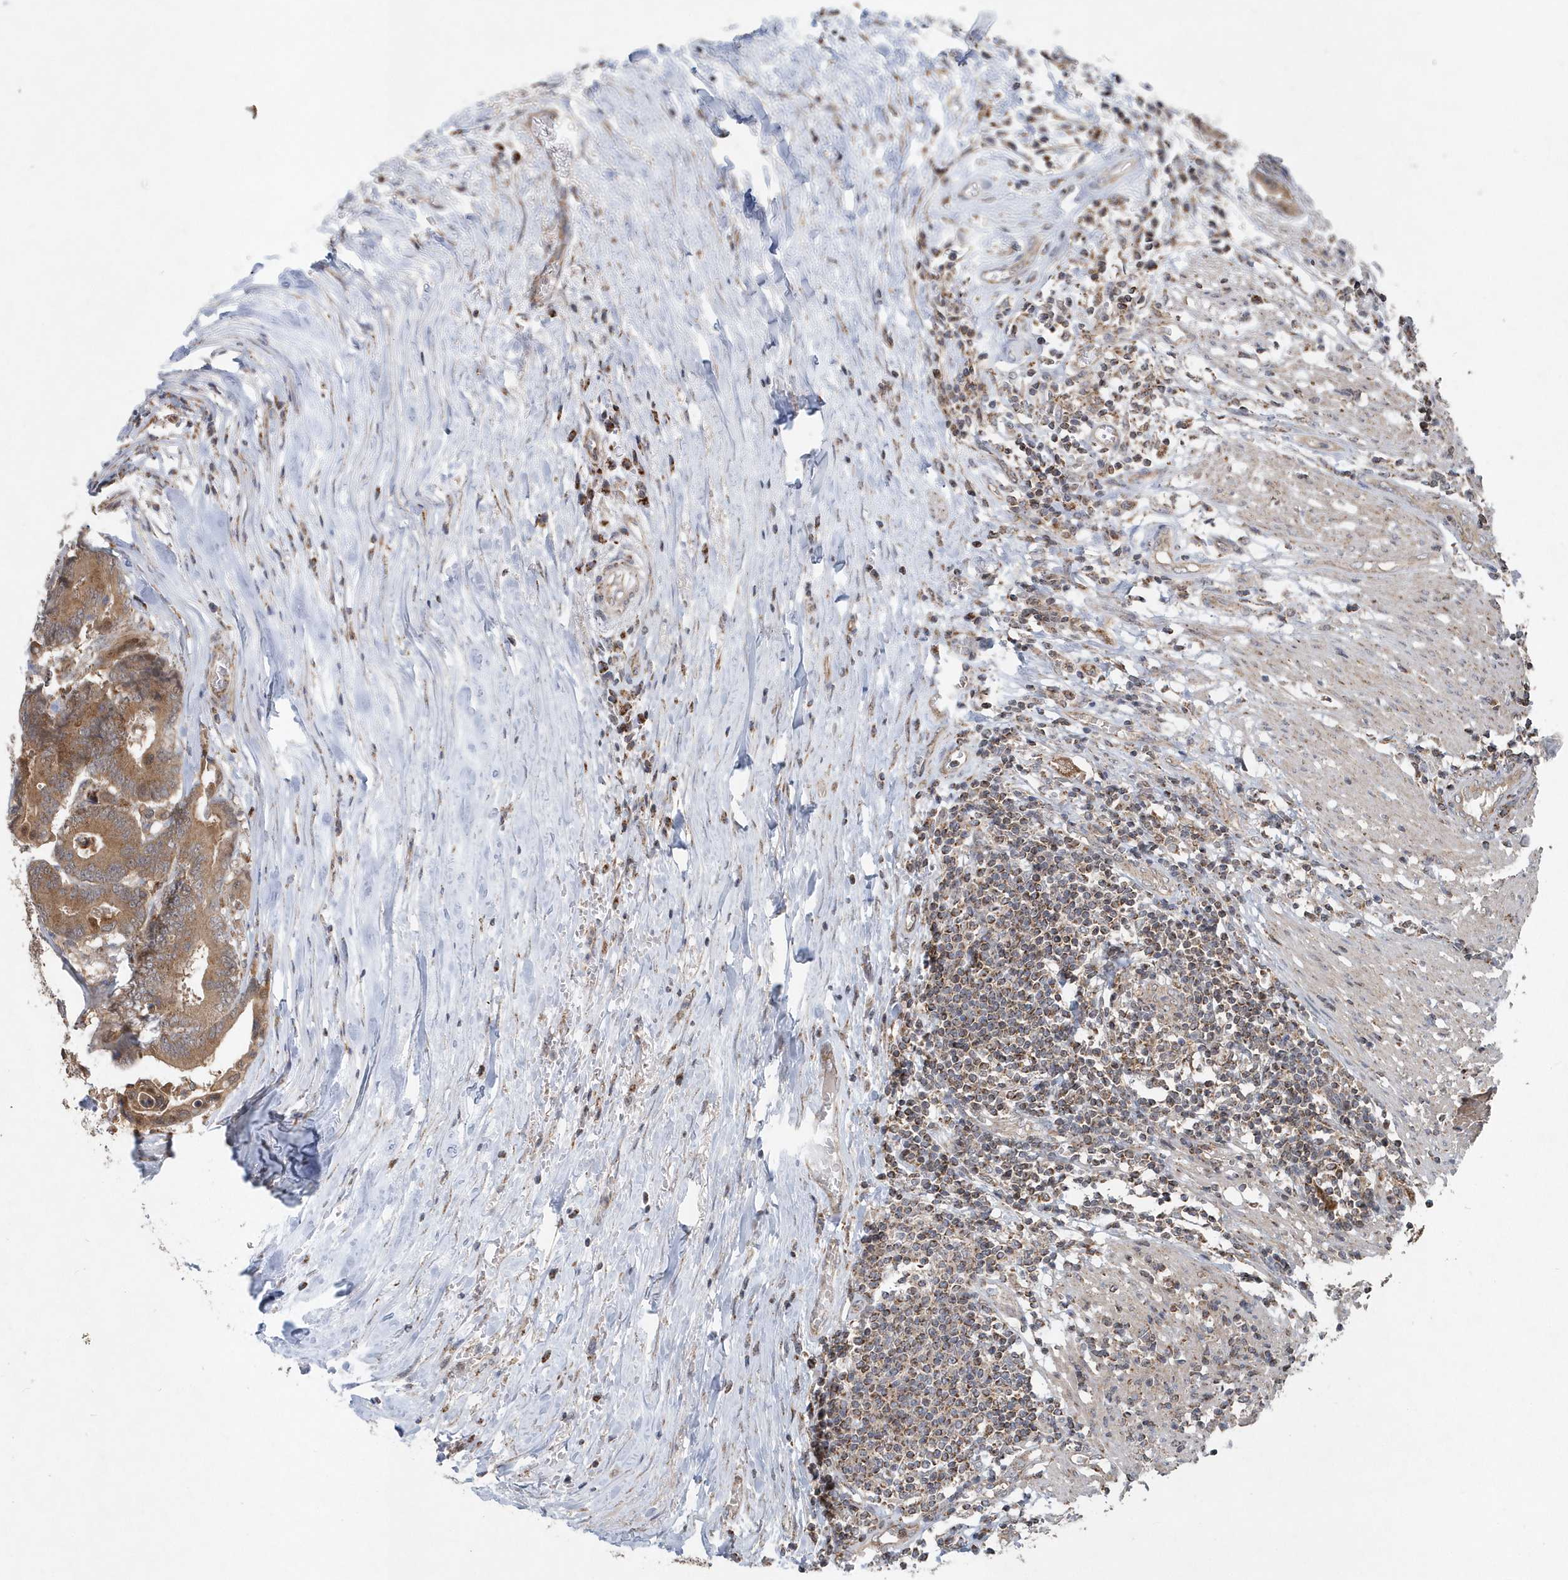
{"staining": {"intensity": "moderate", "quantity": ">75%", "location": "cytoplasmic/membranous"}, "tissue": "colorectal cancer", "cell_type": "Tumor cells", "image_type": "cancer", "snomed": [{"axis": "morphology", "description": "Normal tissue, NOS"}, {"axis": "morphology", "description": "Adenocarcinoma, NOS"}, {"axis": "topography", "description": "Colon"}], "caption": "Immunohistochemical staining of adenocarcinoma (colorectal) displays moderate cytoplasmic/membranous protein staining in about >75% of tumor cells.", "gene": "PPP1R7", "patient": {"sex": "male", "age": 82}}